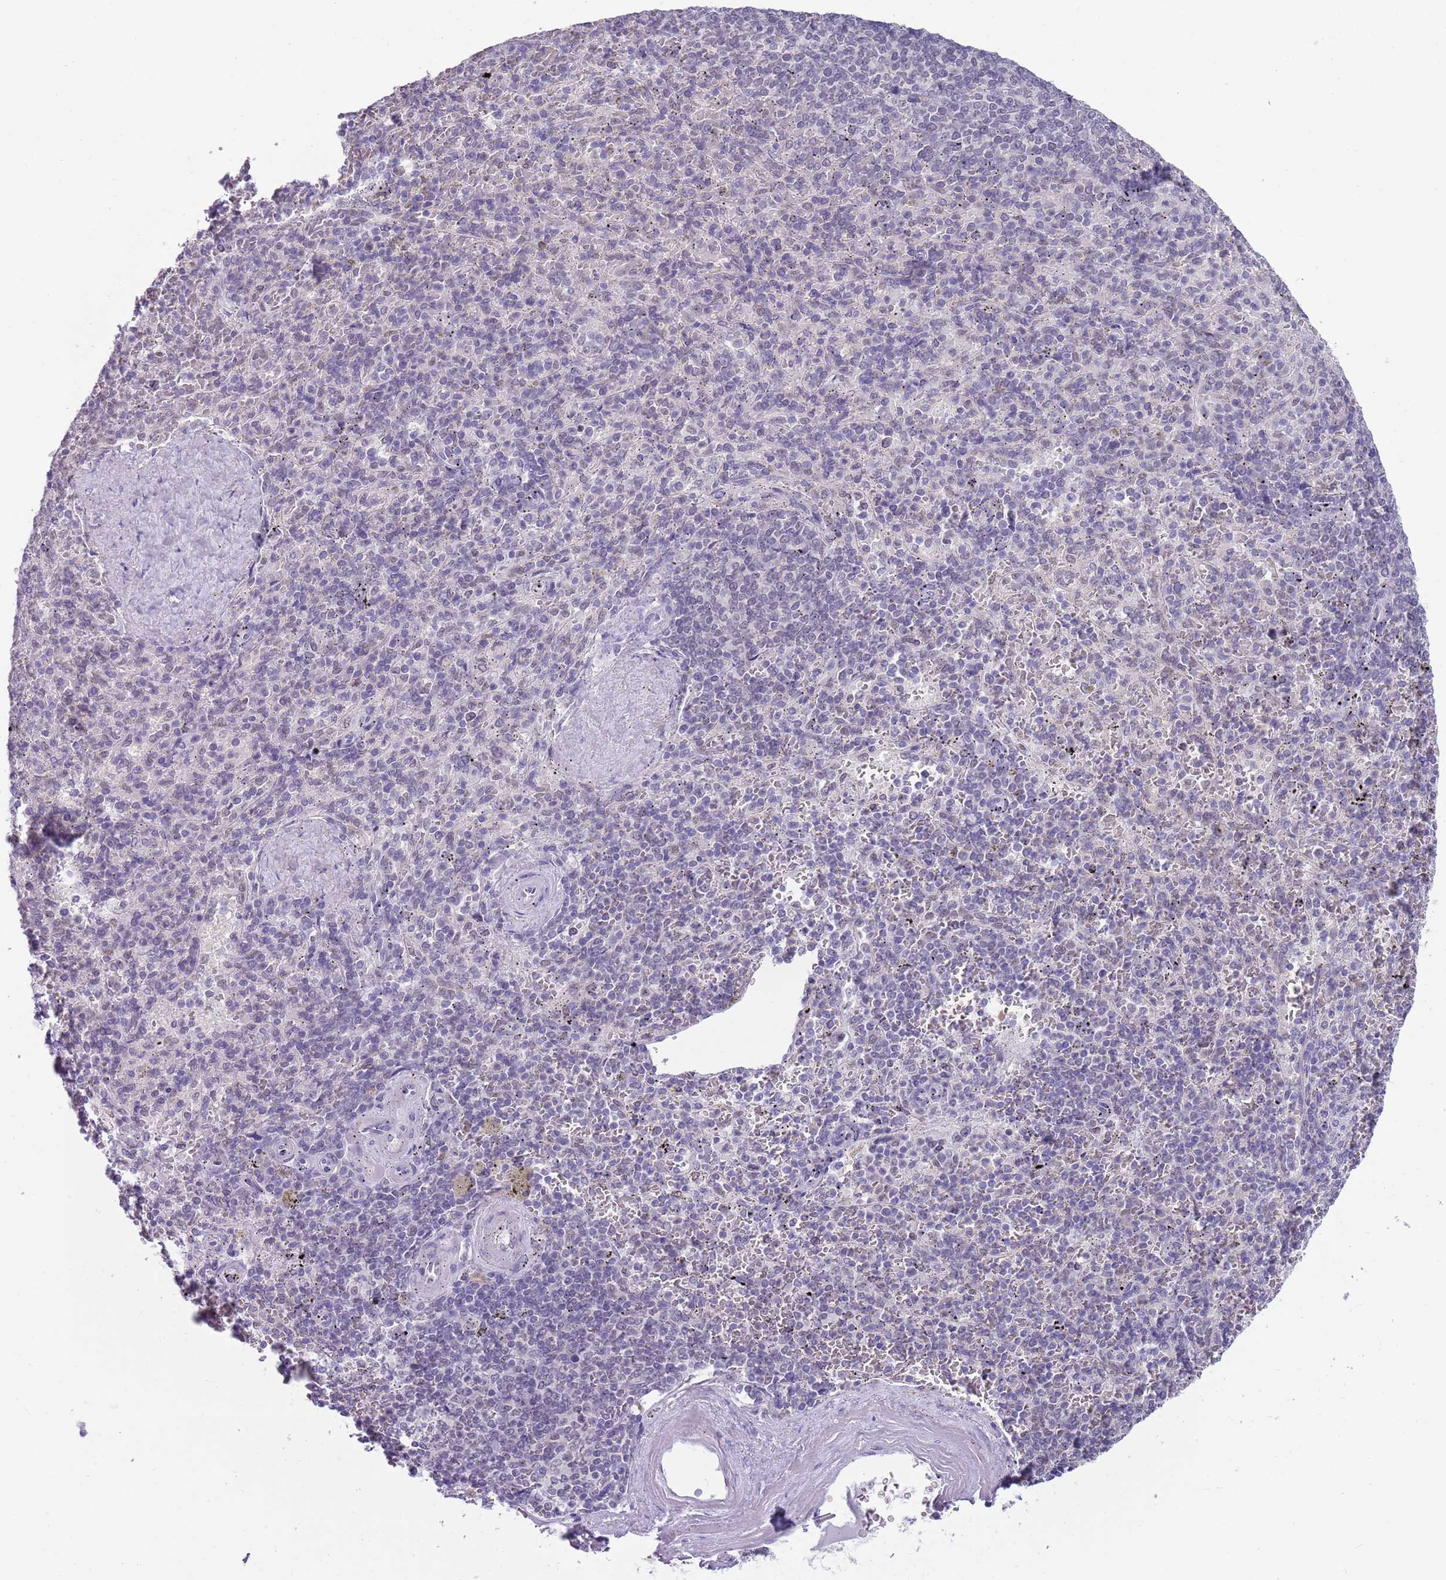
{"staining": {"intensity": "negative", "quantity": "none", "location": "none"}, "tissue": "spleen", "cell_type": "Cells in red pulp", "image_type": "normal", "snomed": [{"axis": "morphology", "description": "Normal tissue, NOS"}, {"axis": "topography", "description": "Spleen"}], "caption": "Immunohistochemistry (IHC) histopathology image of normal spleen: human spleen stained with DAB (3,3'-diaminobenzidine) reveals no significant protein expression in cells in red pulp.", "gene": "SEPHS2", "patient": {"sex": "male", "age": 82}}